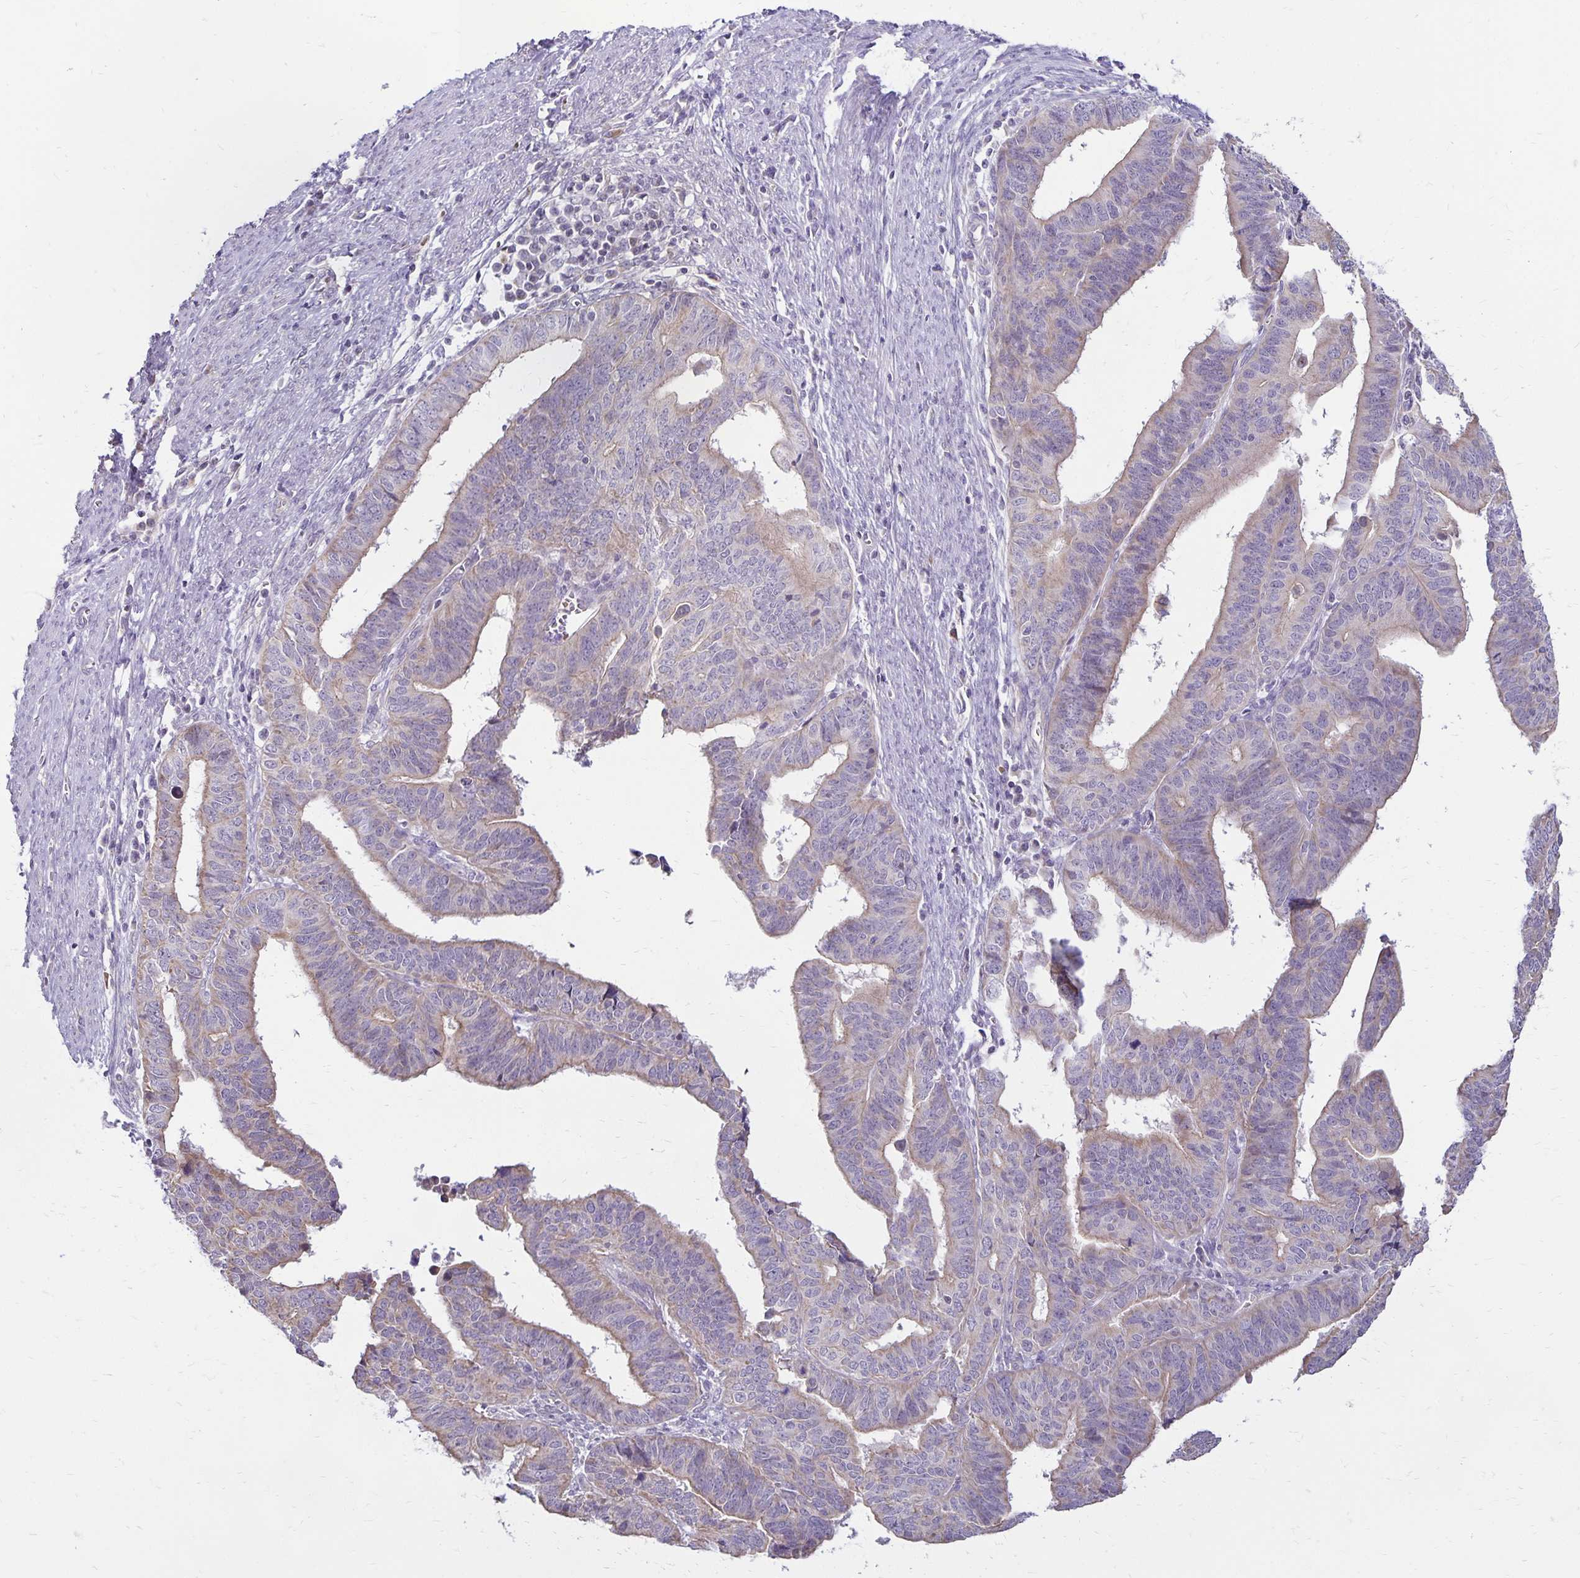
{"staining": {"intensity": "weak", "quantity": "25%-75%", "location": "cytoplasmic/membranous"}, "tissue": "endometrial cancer", "cell_type": "Tumor cells", "image_type": "cancer", "snomed": [{"axis": "morphology", "description": "Adenocarcinoma, NOS"}, {"axis": "topography", "description": "Endometrium"}], "caption": "Human endometrial cancer stained with a brown dye shows weak cytoplasmic/membranous positive expression in approximately 25%-75% of tumor cells.", "gene": "FN3K", "patient": {"sex": "female", "age": 65}}